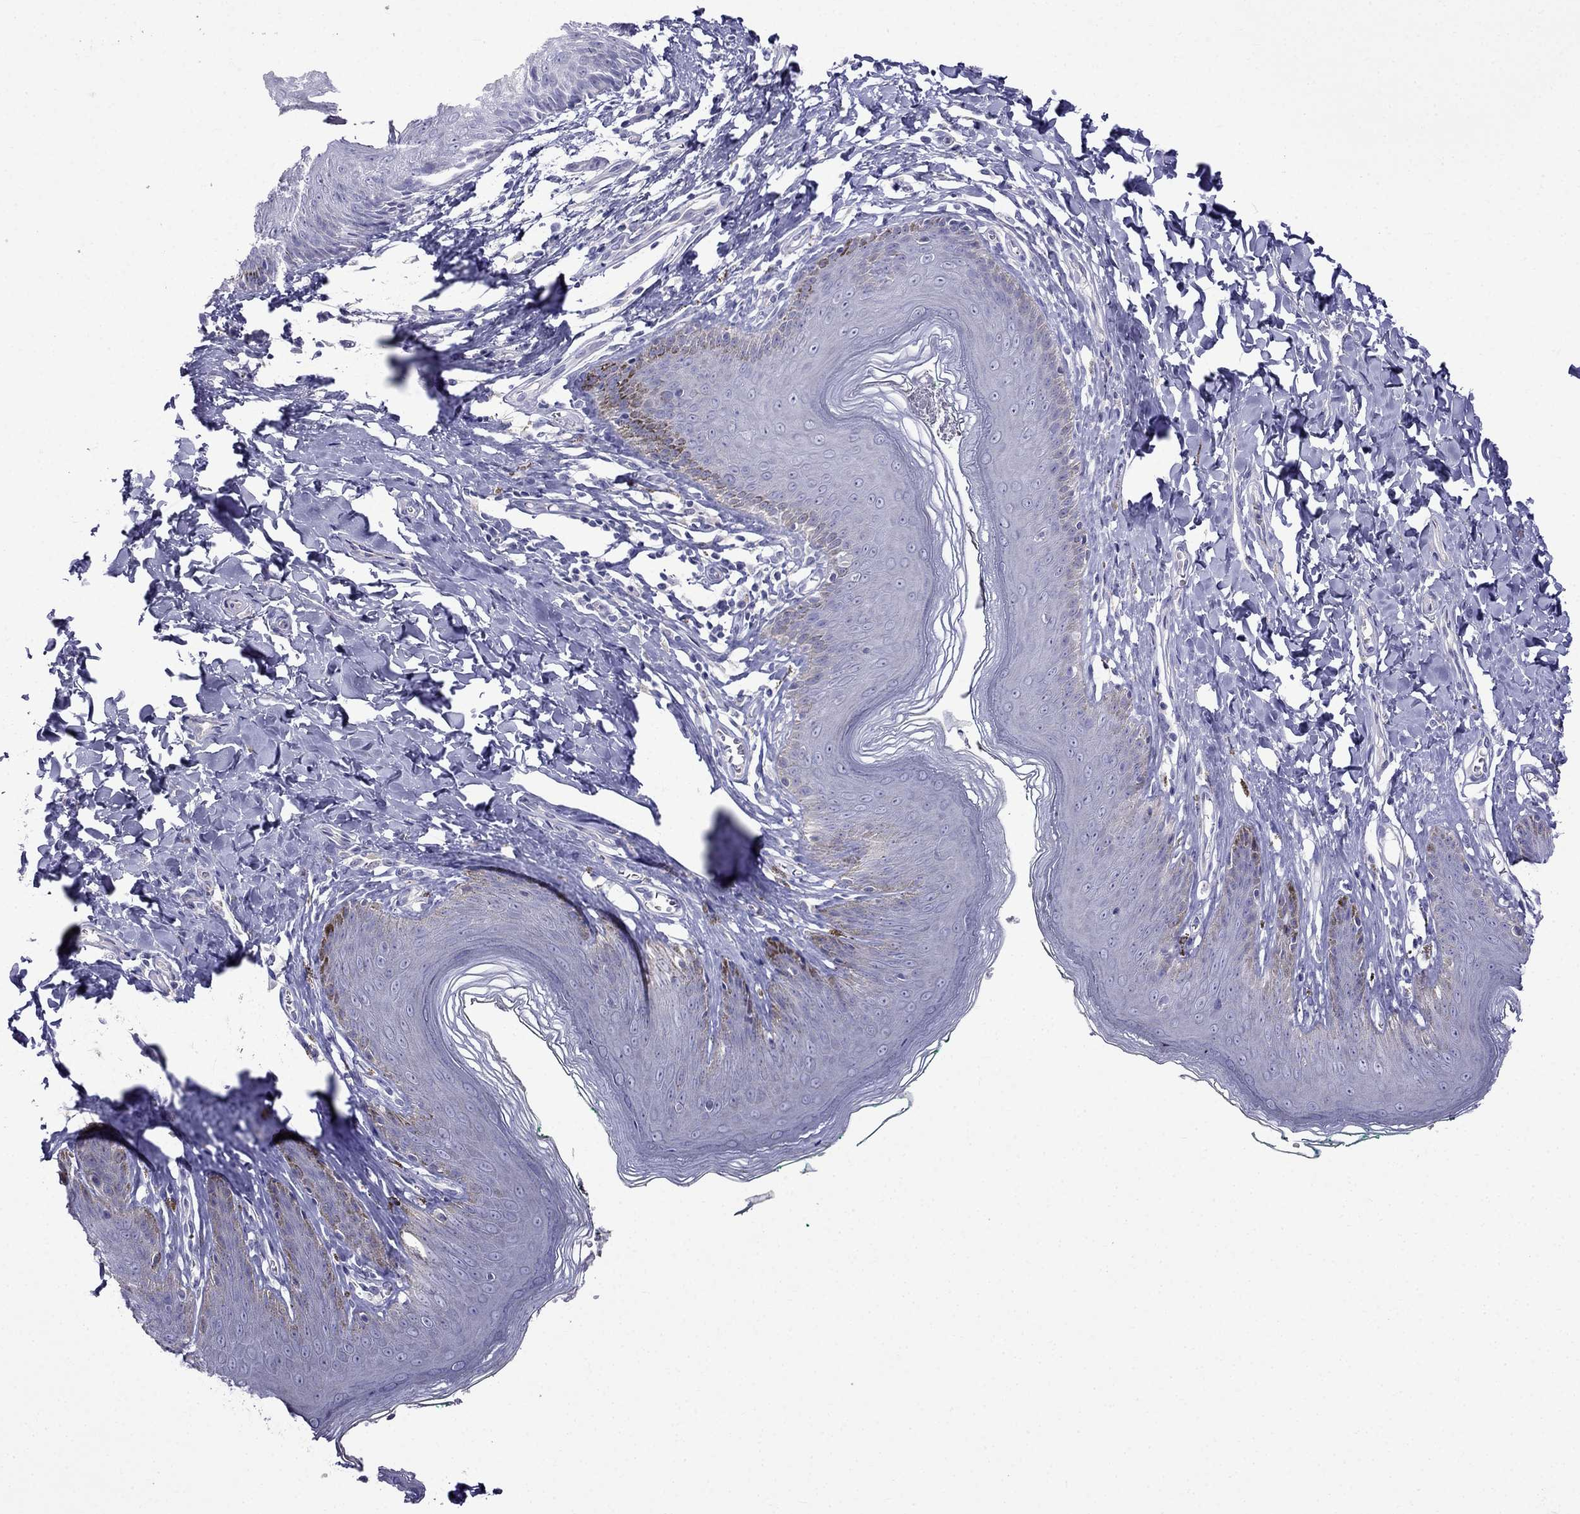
{"staining": {"intensity": "negative", "quantity": "none", "location": "none"}, "tissue": "skin", "cell_type": "Epidermal cells", "image_type": "normal", "snomed": [{"axis": "morphology", "description": "Normal tissue, NOS"}, {"axis": "topography", "description": "Vulva"}, {"axis": "topography", "description": "Peripheral nerve tissue"}], "caption": "DAB immunohistochemical staining of normal skin exhibits no significant positivity in epidermal cells. The staining is performed using DAB (3,3'-diaminobenzidine) brown chromogen with nuclei counter-stained in using hematoxylin.", "gene": "PATE1", "patient": {"sex": "female", "age": 66}}